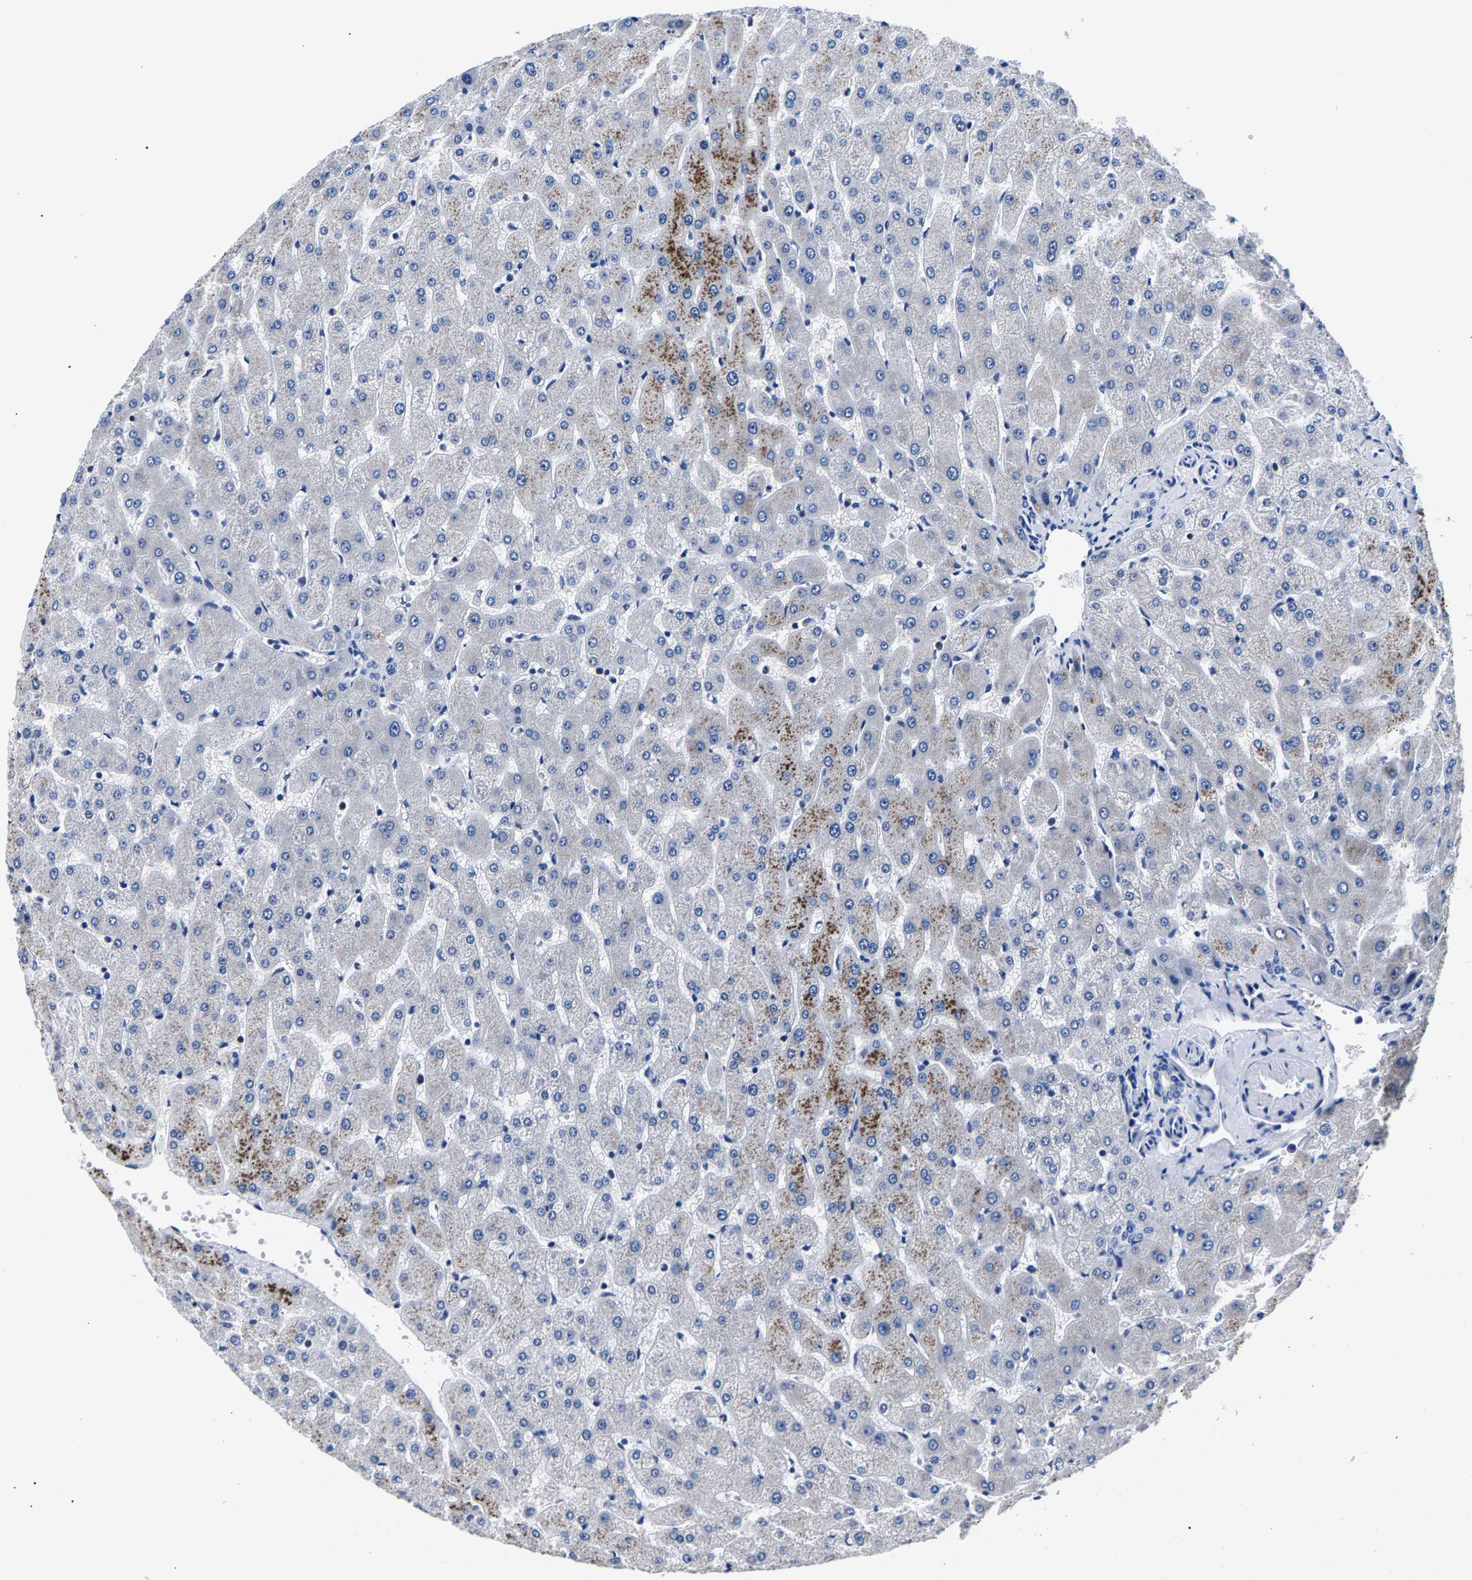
{"staining": {"intensity": "negative", "quantity": "none", "location": "none"}, "tissue": "liver", "cell_type": "Cholangiocytes", "image_type": "normal", "snomed": [{"axis": "morphology", "description": "Normal tissue, NOS"}, {"axis": "topography", "description": "Liver"}], "caption": "Immunohistochemistry (IHC) histopathology image of unremarkable liver: human liver stained with DAB demonstrates no significant protein staining in cholangiocytes.", "gene": "PHF24", "patient": {"sex": "female", "age": 63}}